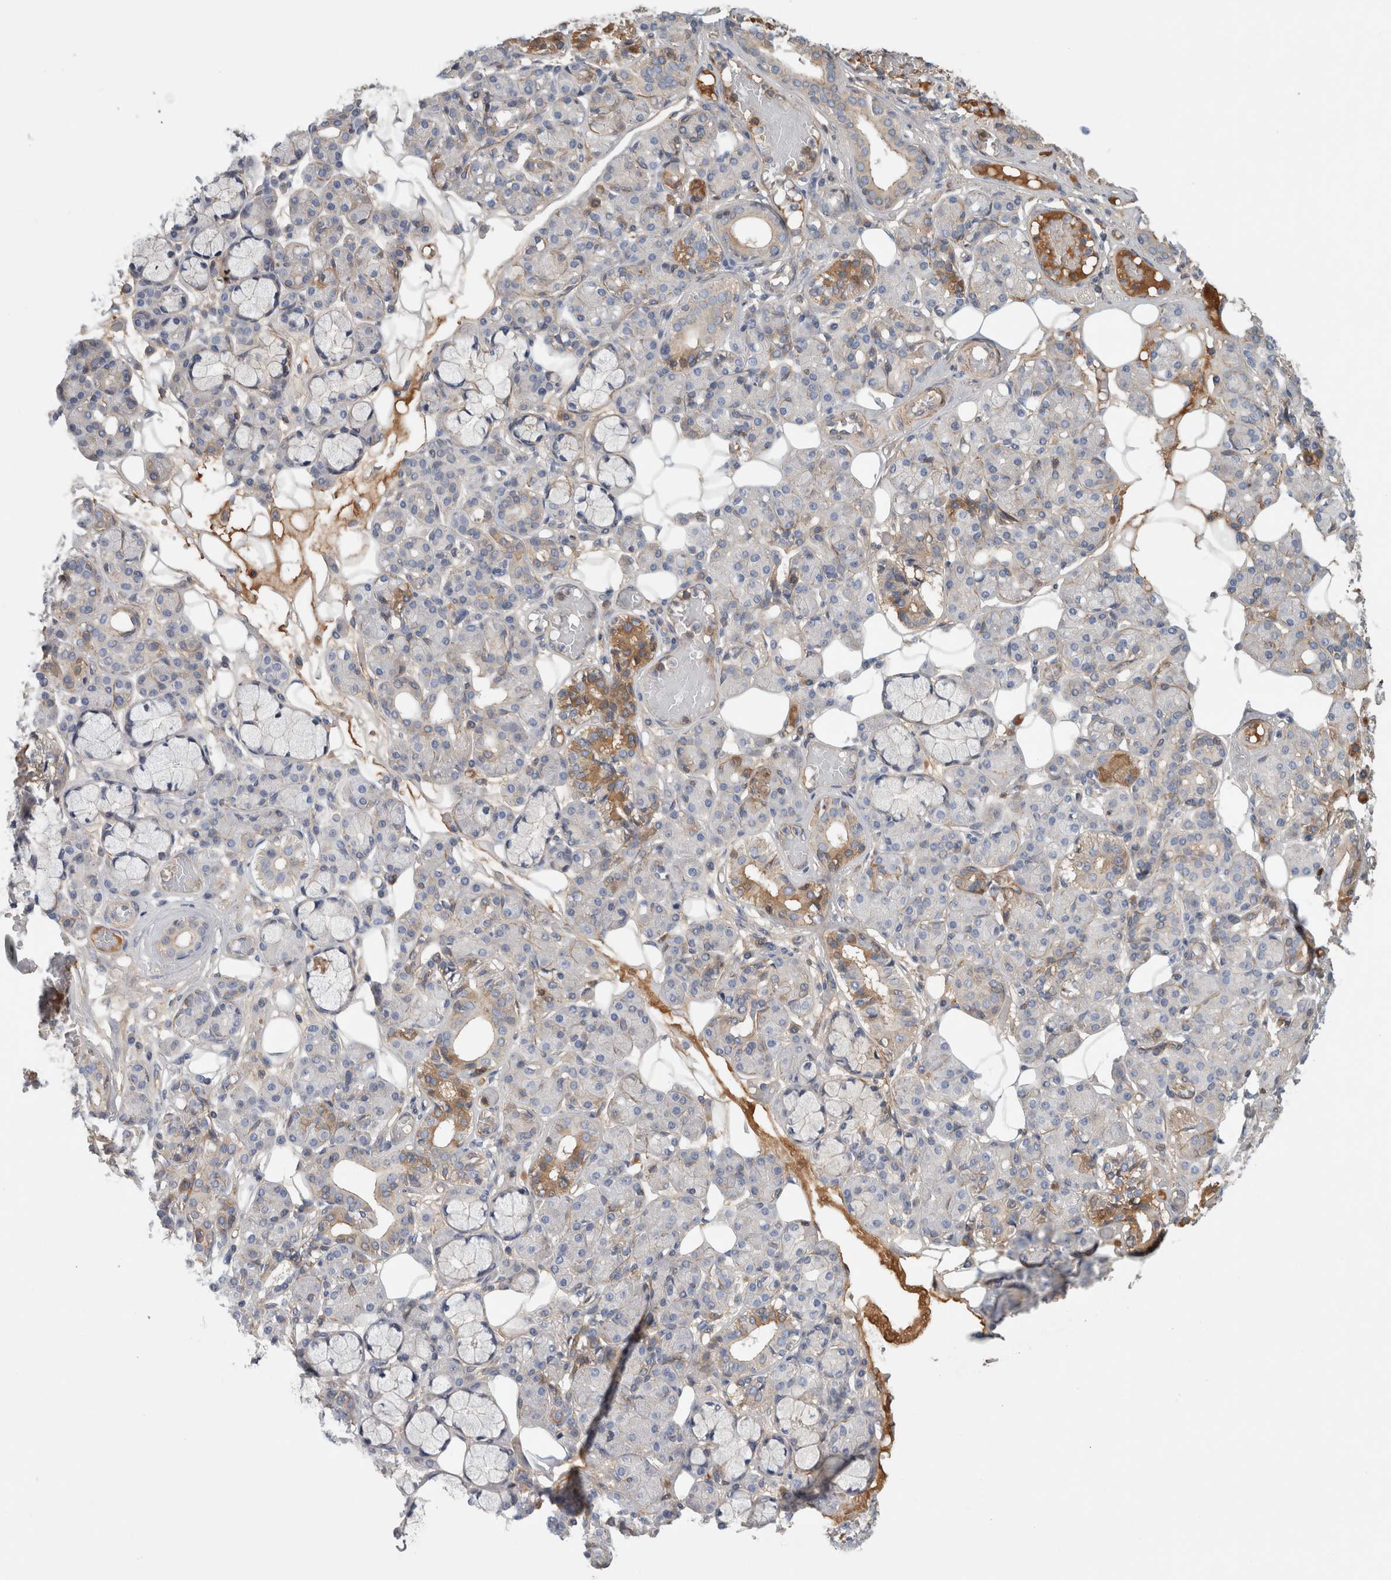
{"staining": {"intensity": "moderate", "quantity": "<25%", "location": "cytoplasmic/membranous"}, "tissue": "salivary gland", "cell_type": "Glandular cells", "image_type": "normal", "snomed": [{"axis": "morphology", "description": "Normal tissue, NOS"}, {"axis": "topography", "description": "Salivary gland"}], "caption": "Immunohistochemistry histopathology image of normal salivary gland: human salivary gland stained using immunohistochemistry (IHC) demonstrates low levels of moderate protein expression localized specifically in the cytoplasmic/membranous of glandular cells, appearing as a cytoplasmic/membranous brown color.", "gene": "CFI", "patient": {"sex": "male", "age": 63}}